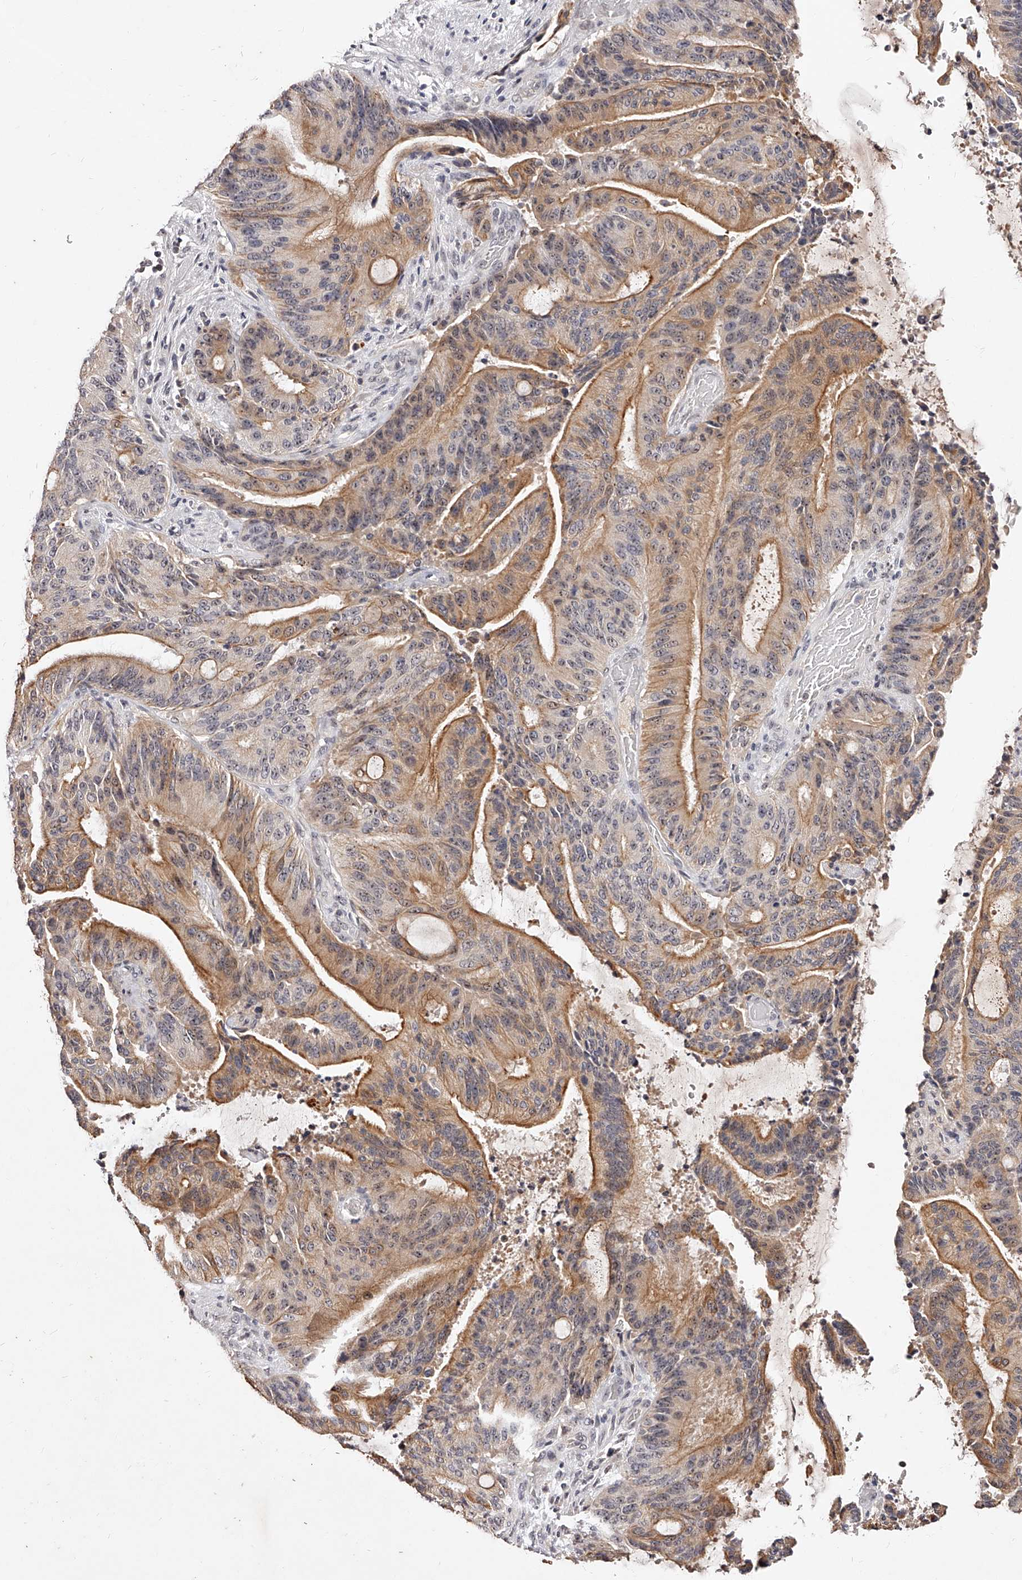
{"staining": {"intensity": "moderate", "quantity": ">75%", "location": "cytoplasmic/membranous"}, "tissue": "liver cancer", "cell_type": "Tumor cells", "image_type": "cancer", "snomed": [{"axis": "morphology", "description": "Normal tissue, NOS"}, {"axis": "morphology", "description": "Cholangiocarcinoma"}, {"axis": "topography", "description": "Liver"}, {"axis": "topography", "description": "Peripheral nerve tissue"}], "caption": "Liver cancer was stained to show a protein in brown. There is medium levels of moderate cytoplasmic/membranous staining in approximately >75% of tumor cells.", "gene": "PHACTR1", "patient": {"sex": "female", "age": 73}}